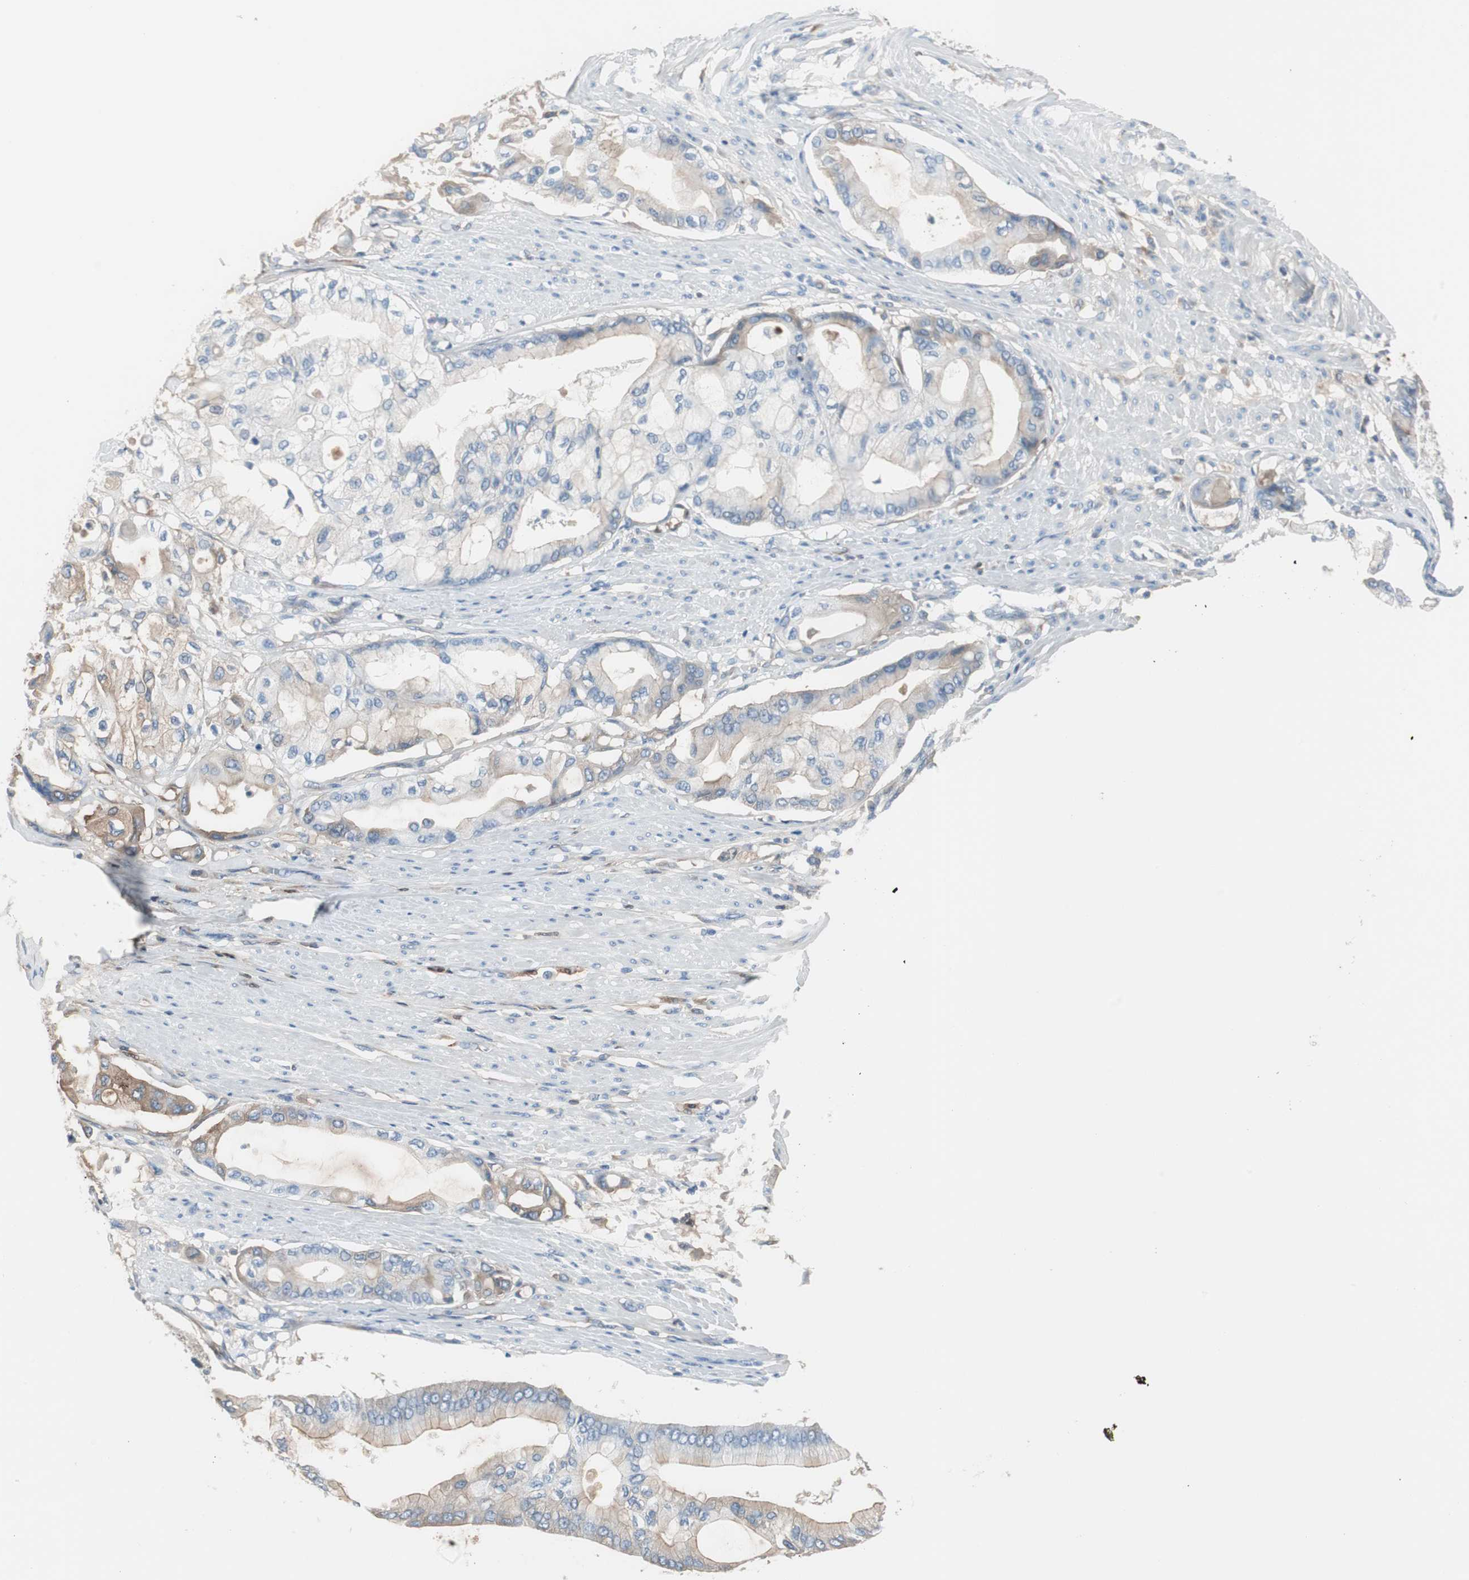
{"staining": {"intensity": "weak", "quantity": ">75%", "location": "cytoplasmic/membranous"}, "tissue": "pancreatic cancer", "cell_type": "Tumor cells", "image_type": "cancer", "snomed": [{"axis": "morphology", "description": "Adenocarcinoma, NOS"}, {"axis": "morphology", "description": "Adenocarcinoma, metastatic, NOS"}, {"axis": "topography", "description": "Lymph node"}, {"axis": "topography", "description": "Pancreas"}, {"axis": "topography", "description": "Duodenum"}], "caption": "The photomicrograph shows a brown stain indicating the presence of a protein in the cytoplasmic/membranous of tumor cells in pancreatic cancer.", "gene": "SERPINF1", "patient": {"sex": "female", "age": 64}}